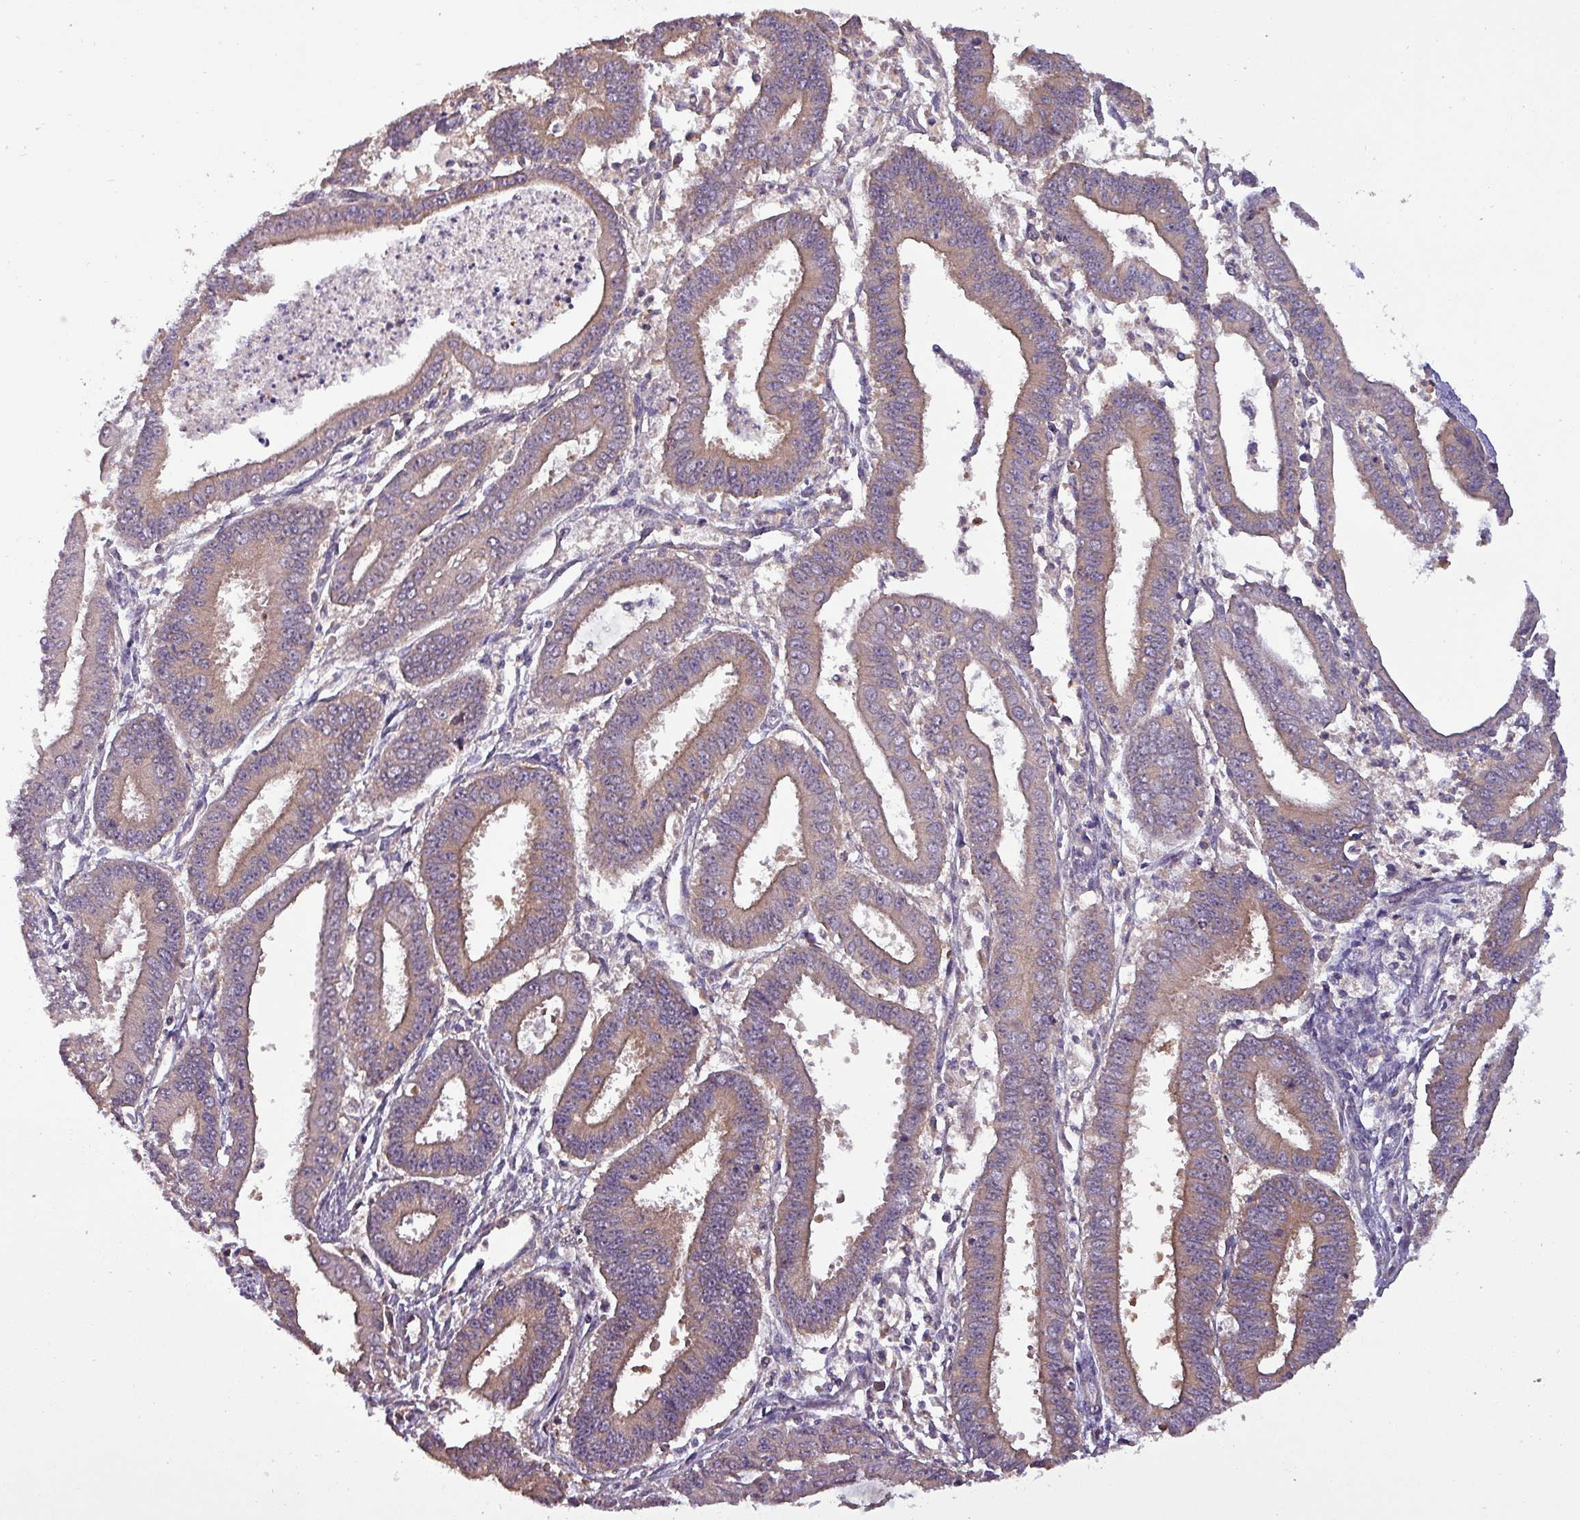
{"staining": {"intensity": "moderate", "quantity": "<25%", "location": "cytoplasmic/membranous"}, "tissue": "endometrial cancer", "cell_type": "Tumor cells", "image_type": "cancer", "snomed": [{"axis": "morphology", "description": "Adenocarcinoma, NOS"}, {"axis": "topography", "description": "Endometrium"}], "caption": "Protein staining shows moderate cytoplasmic/membranous expression in about <25% of tumor cells in adenocarcinoma (endometrial).", "gene": "PAFAH1B2", "patient": {"sex": "female", "age": 73}}